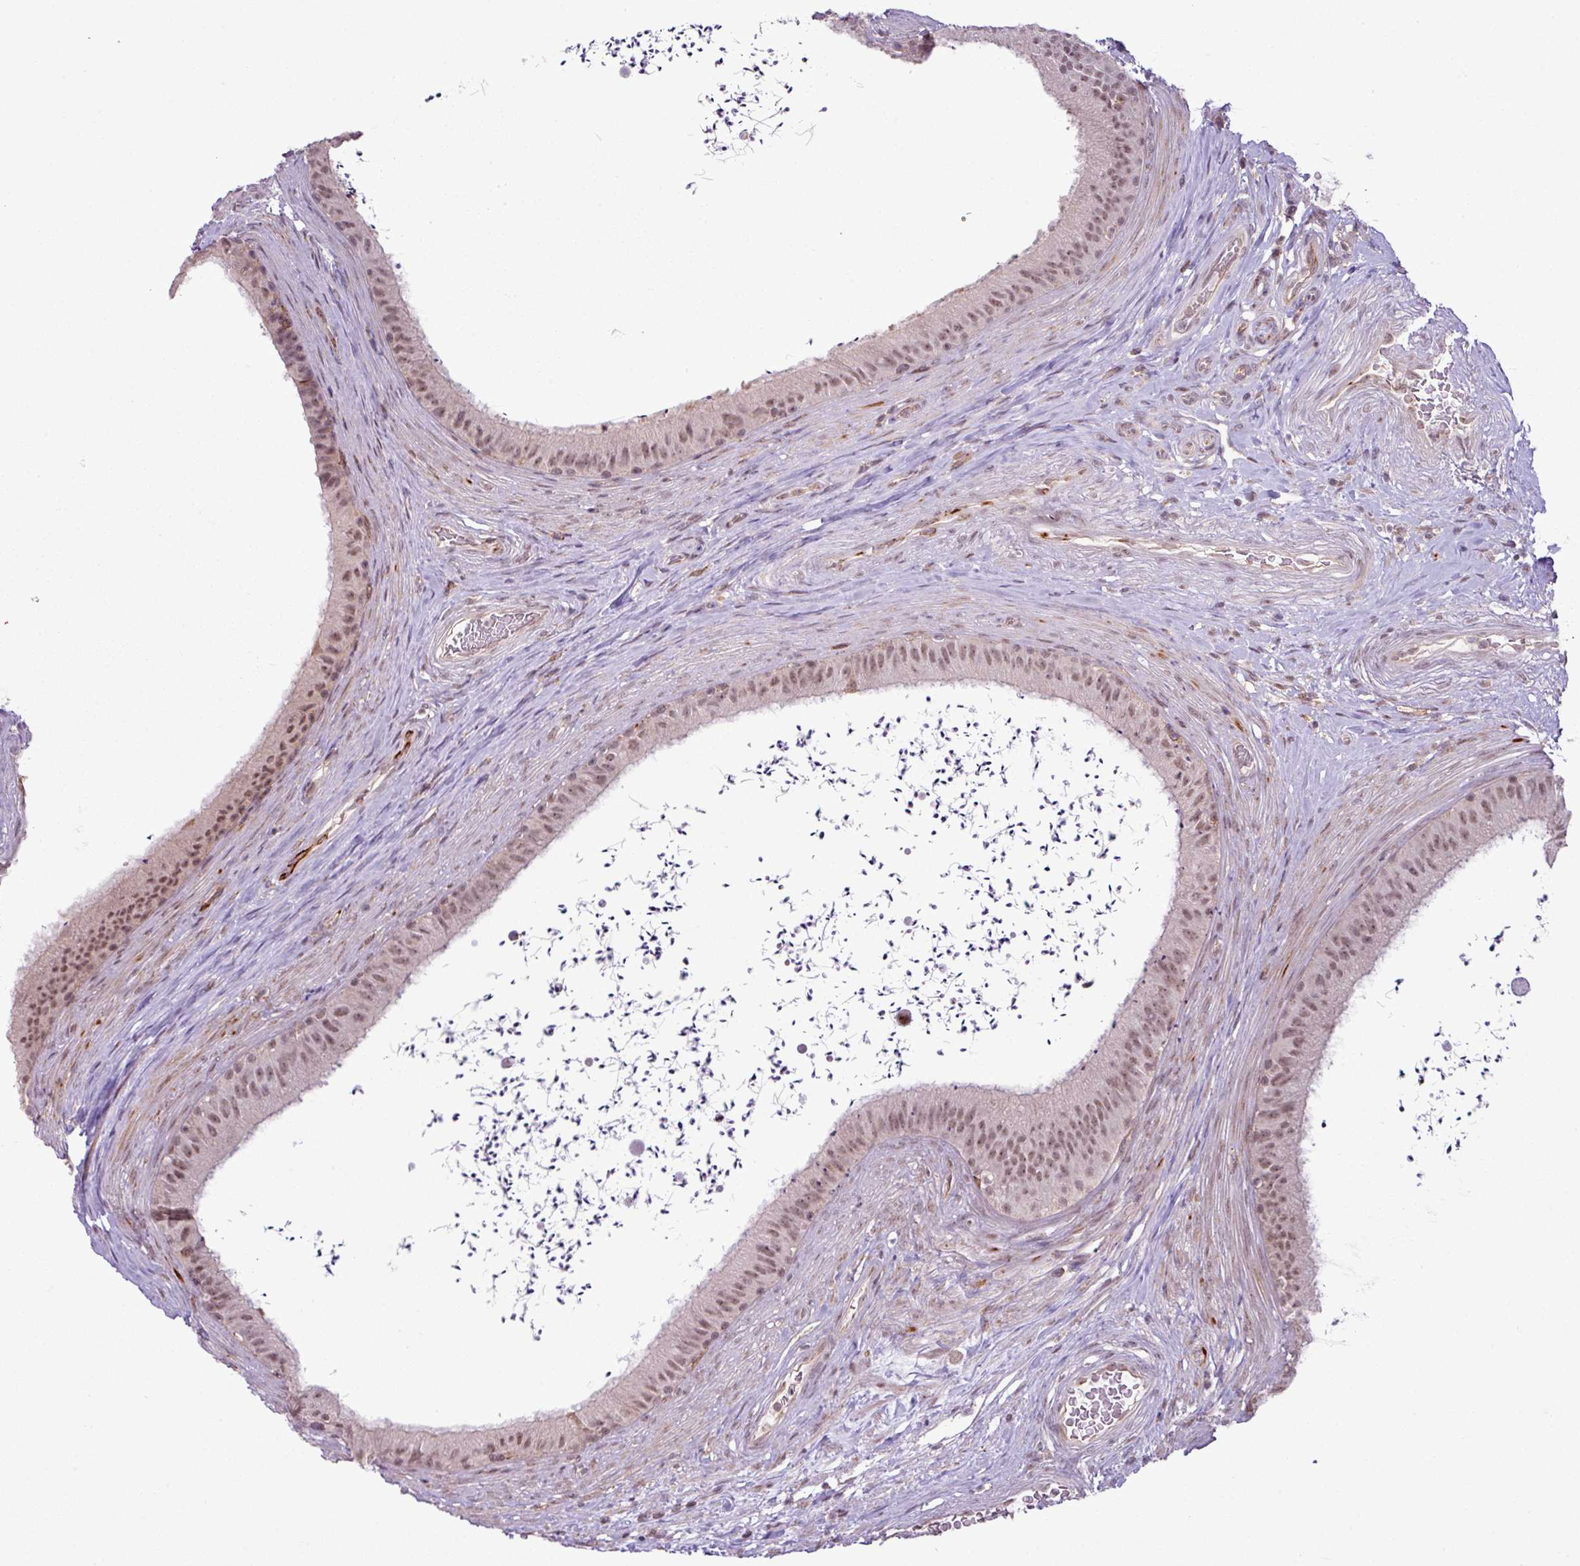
{"staining": {"intensity": "weak", "quantity": ">75%", "location": "nuclear"}, "tissue": "epididymis", "cell_type": "Glandular cells", "image_type": "normal", "snomed": [{"axis": "morphology", "description": "Normal tissue, NOS"}, {"axis": "topography", "description": "Testis"}, {"axis": "topography", "description": "Epididymis"}], "caption": "Glandular cells show low levels of weak nuclear expression in about >75% of cells in normal epididymis.", "gene": "ZC2HC1C", "patient": {"sex": "male", "age": 41}}